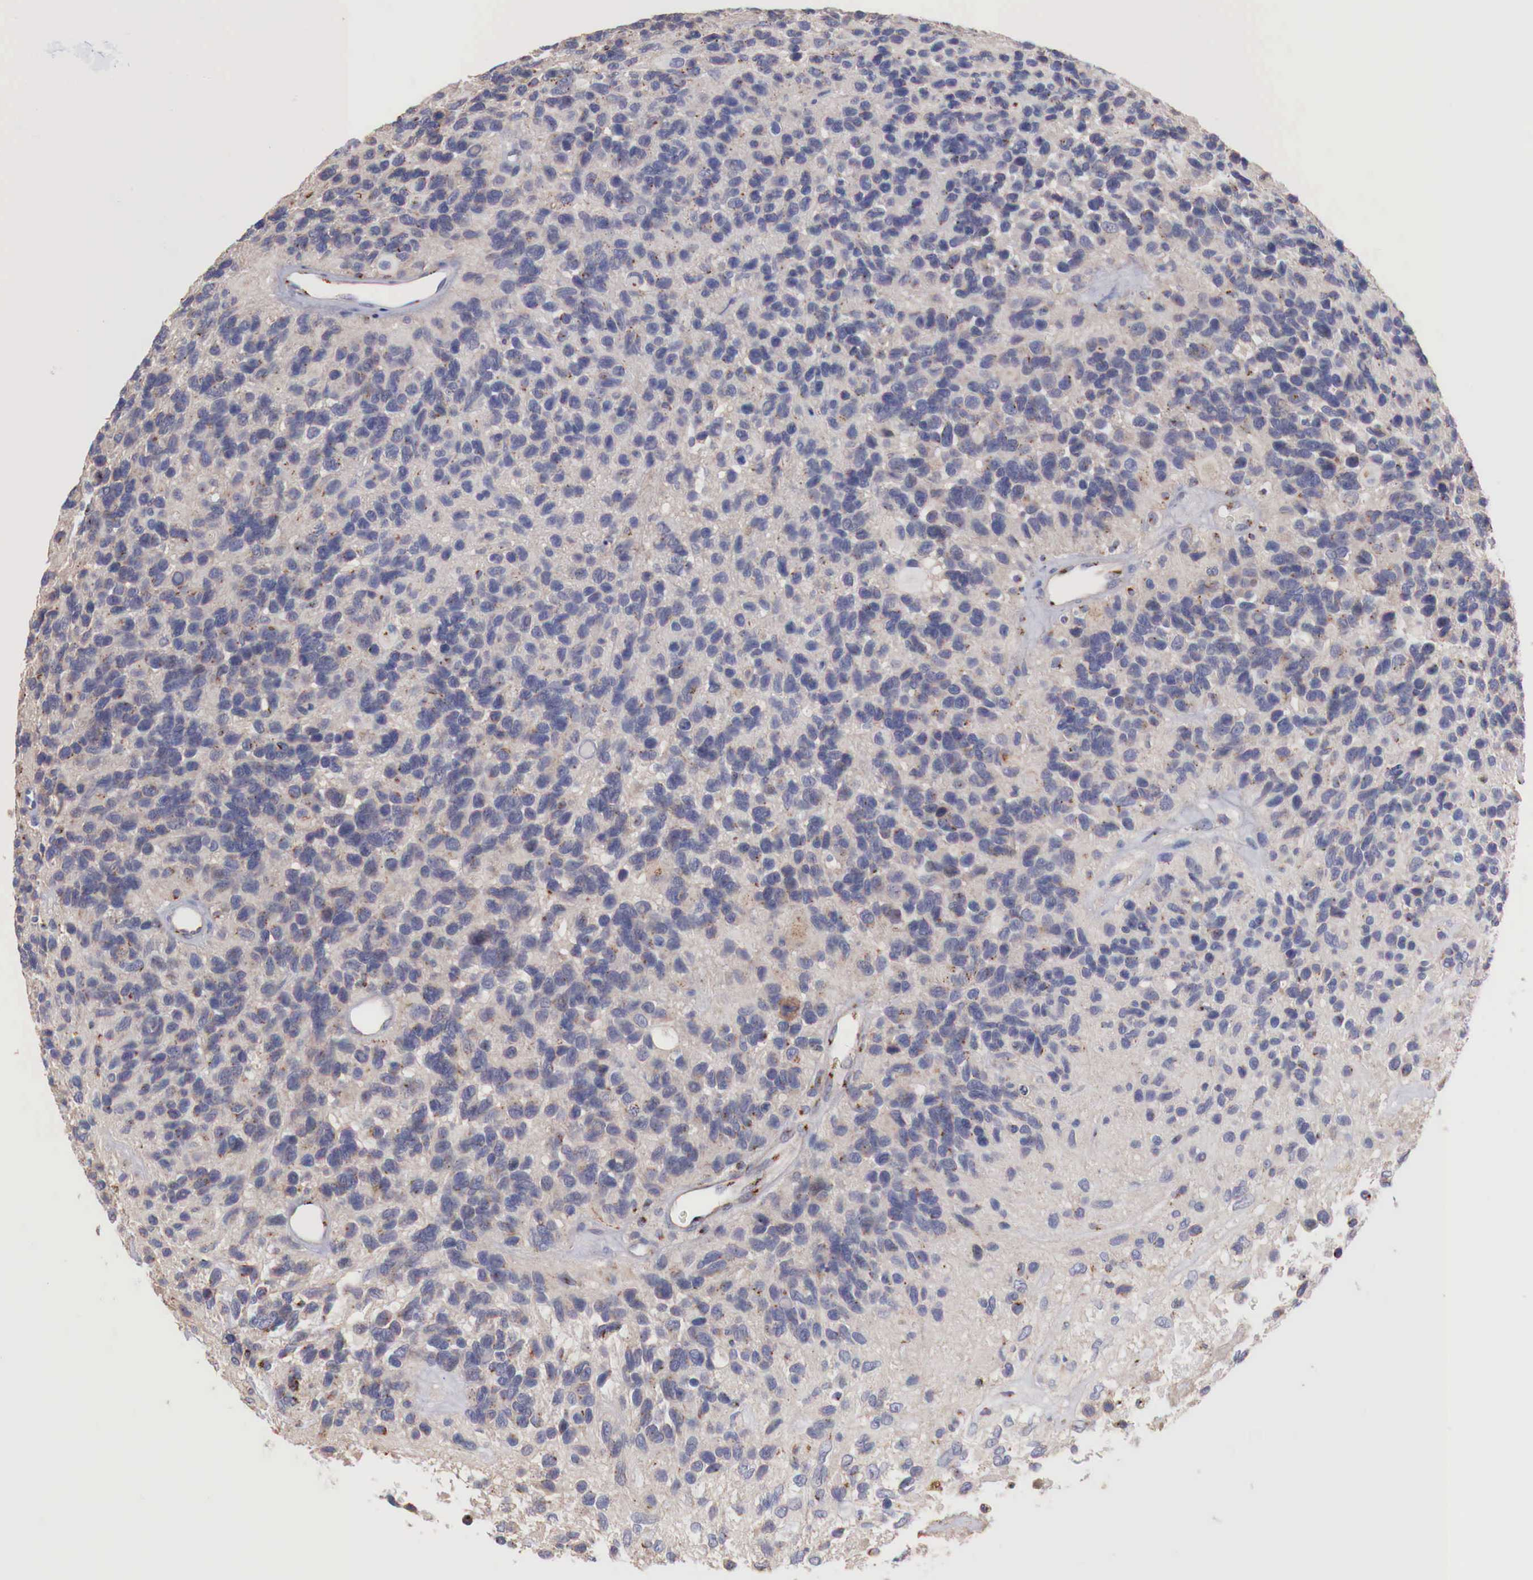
{"staining": {"intensity": "weak", "quantity": "25%-75%", "location": "cytoplasmic/membranous"}, "tissue": "glioma", "cell_type": "Tumor cells", "image_type": "cancer", "snomed": [{"axis": "morphology", "description": "Glioma, malignant, High grade"}, {"axis": "topography", "description": "Brain"}], "caption": "Tumor cells reveal low levels of weak cytoplasmic/membranous staining in about 25%-75% of cells in human glioma.", "gene": "SYAP1", "patient": {"sex": "male", "age": 77}}